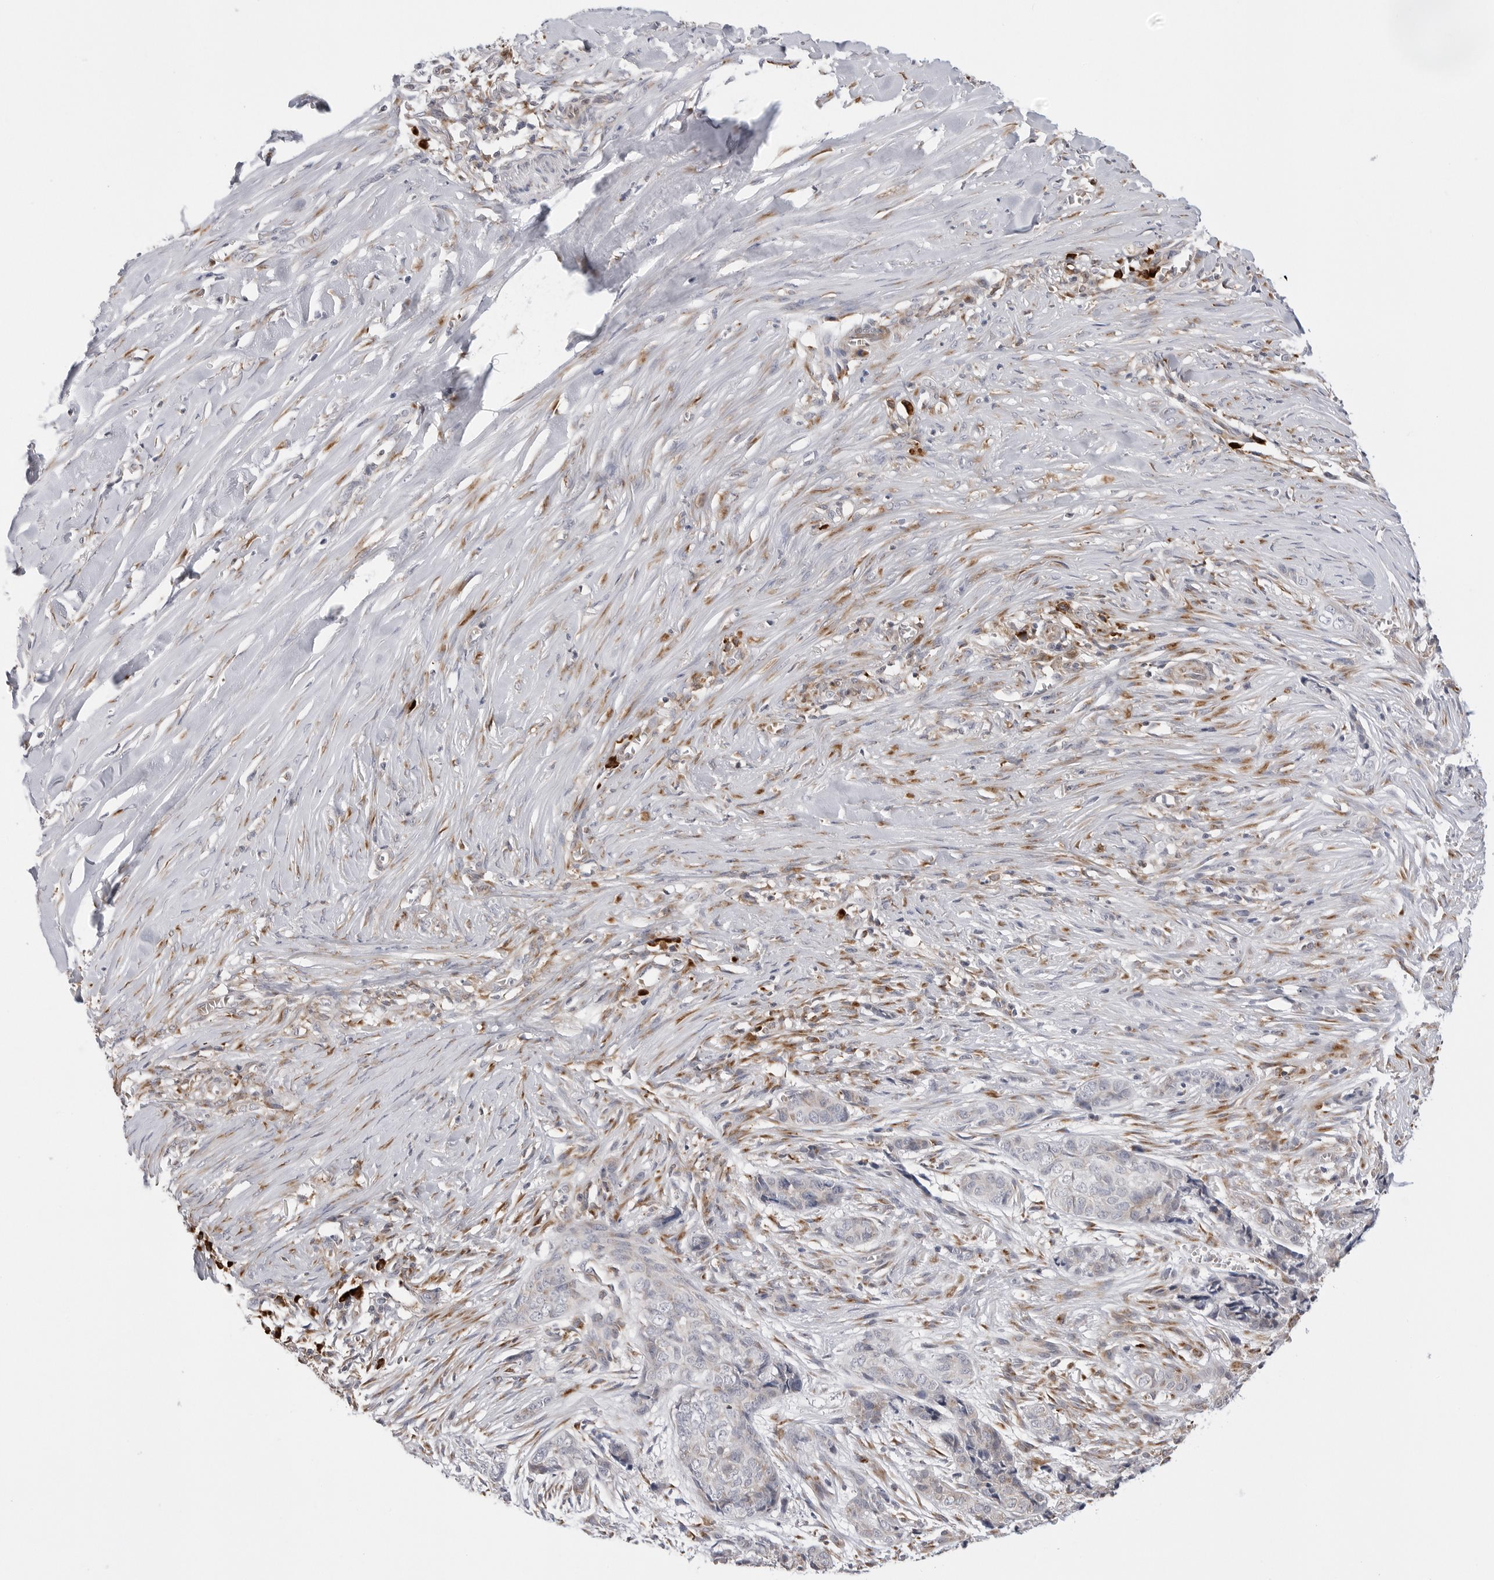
{"staining": {"intensity": "weak", "quantity": "<25%", "location": "cytoplasmic/membranous"}, "tissue": "skin cancer", "cell_type": "Tumor cells", "image_type": "cancer", "snomed": [{"axis": "morphology", "description": "Basal cell carcinoma"}, {"axis": "topography", "description": "Skin"}], "caption": "Tumor cells are negative for protein expression in human basal cell carcinoma (skin). The staining was performed using DAB to visualize the protein expression in brown, while the nuclei were stained in blue with hematoxylin (Magnification: 20x).", "gene": "RPN1", "patient": {"sex": "female", "age": 64}}